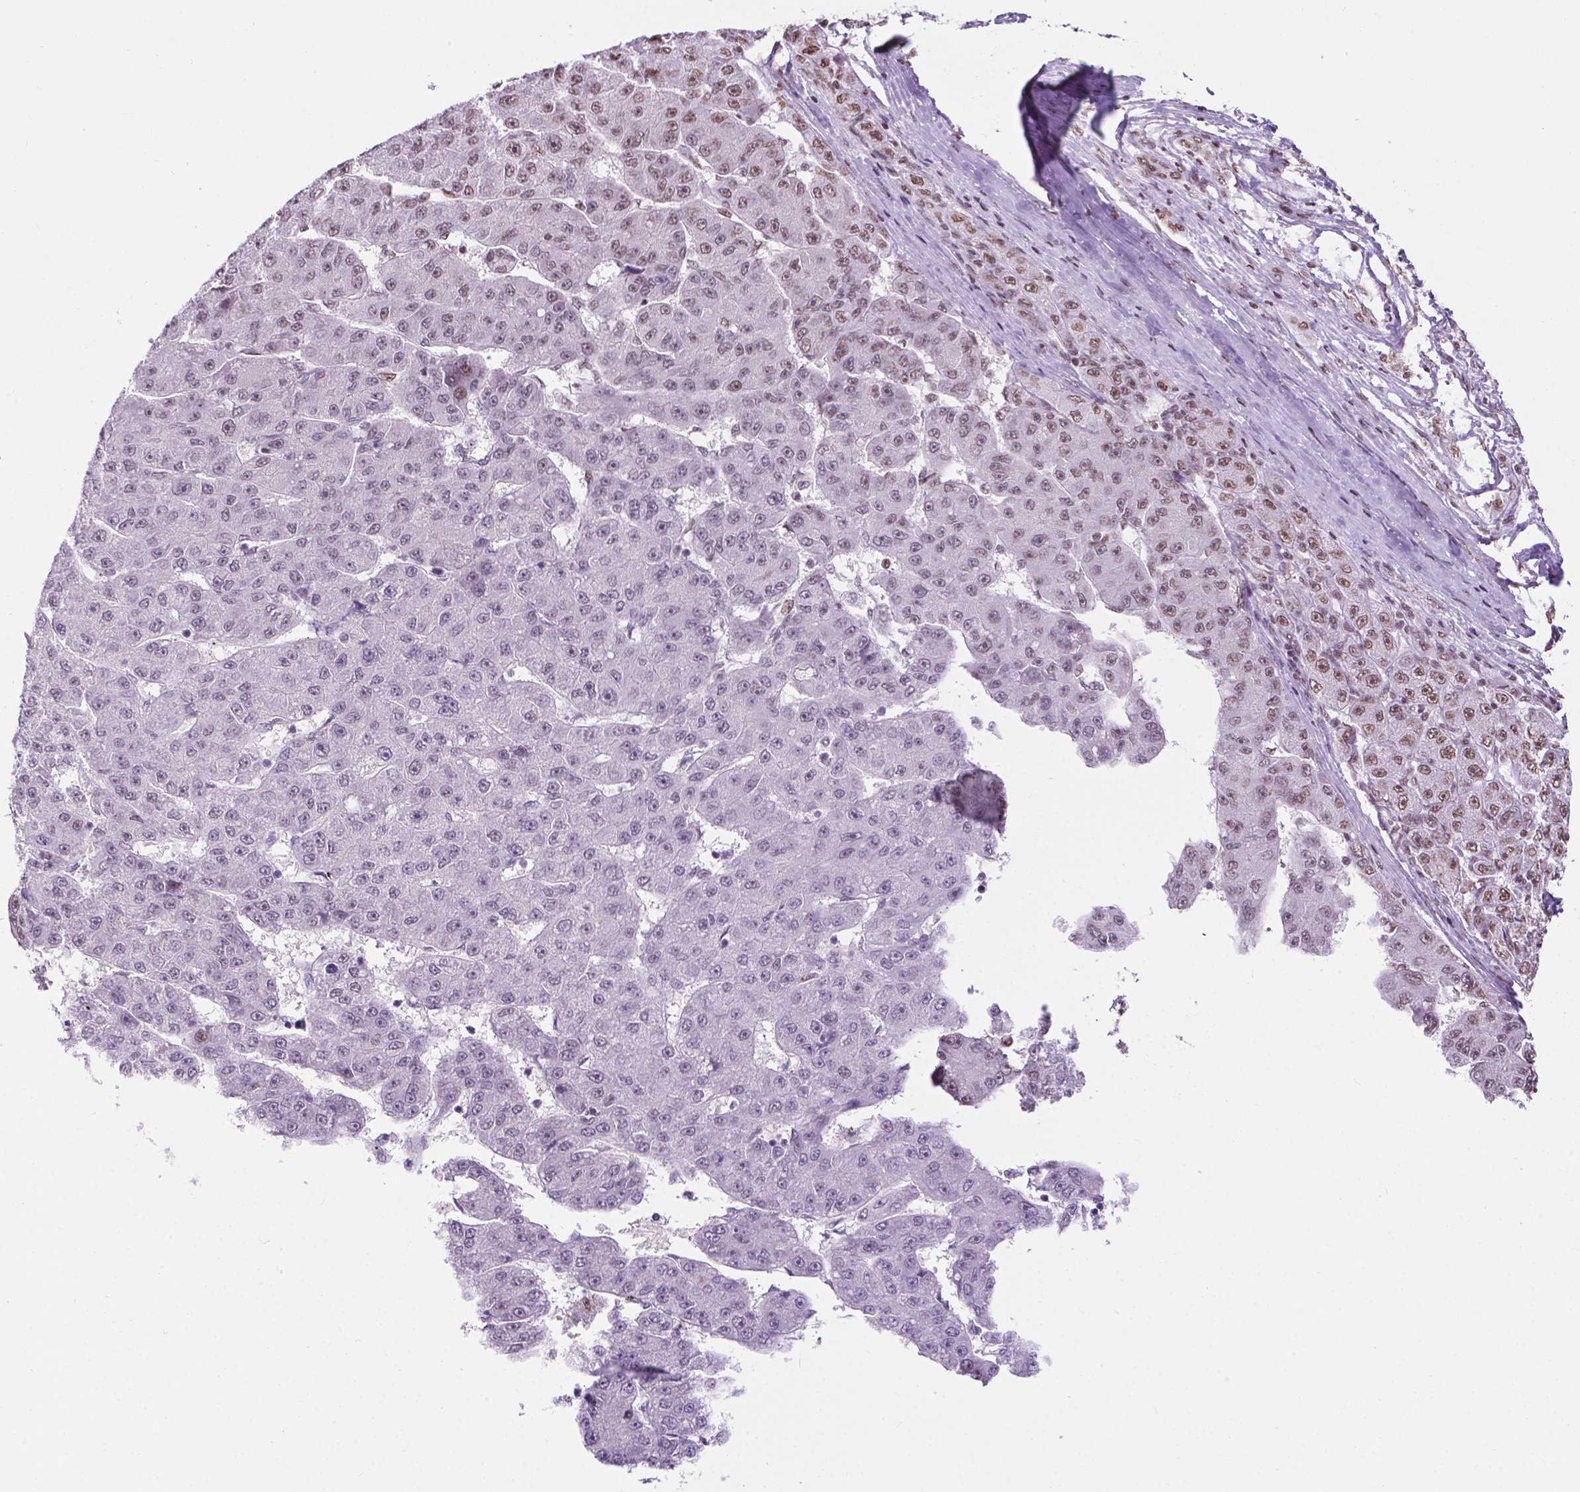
{"staining": {"intensity": "moderate", "quantity": "<25%", "location": "nuclear"}, "tissue": "liver cancer", "cell_type": "Tumor cells", "image_type": "cancer", "snomed": [{"axis": "morphology", "description": "Carcinoma, Hepatocellular, NOS"}, {"axis": "topography", "description": "Liver"}], "caption": "Immunohistochemistry histopathology image of human hepatocellular carcinoma (liver) stained for a protein (brown), which reveals low levels of moderate nuclear staining in approximately <25% of tumor cells.", "gene": "COL23A1", "patient": {"sex": "male", "age": 67}}